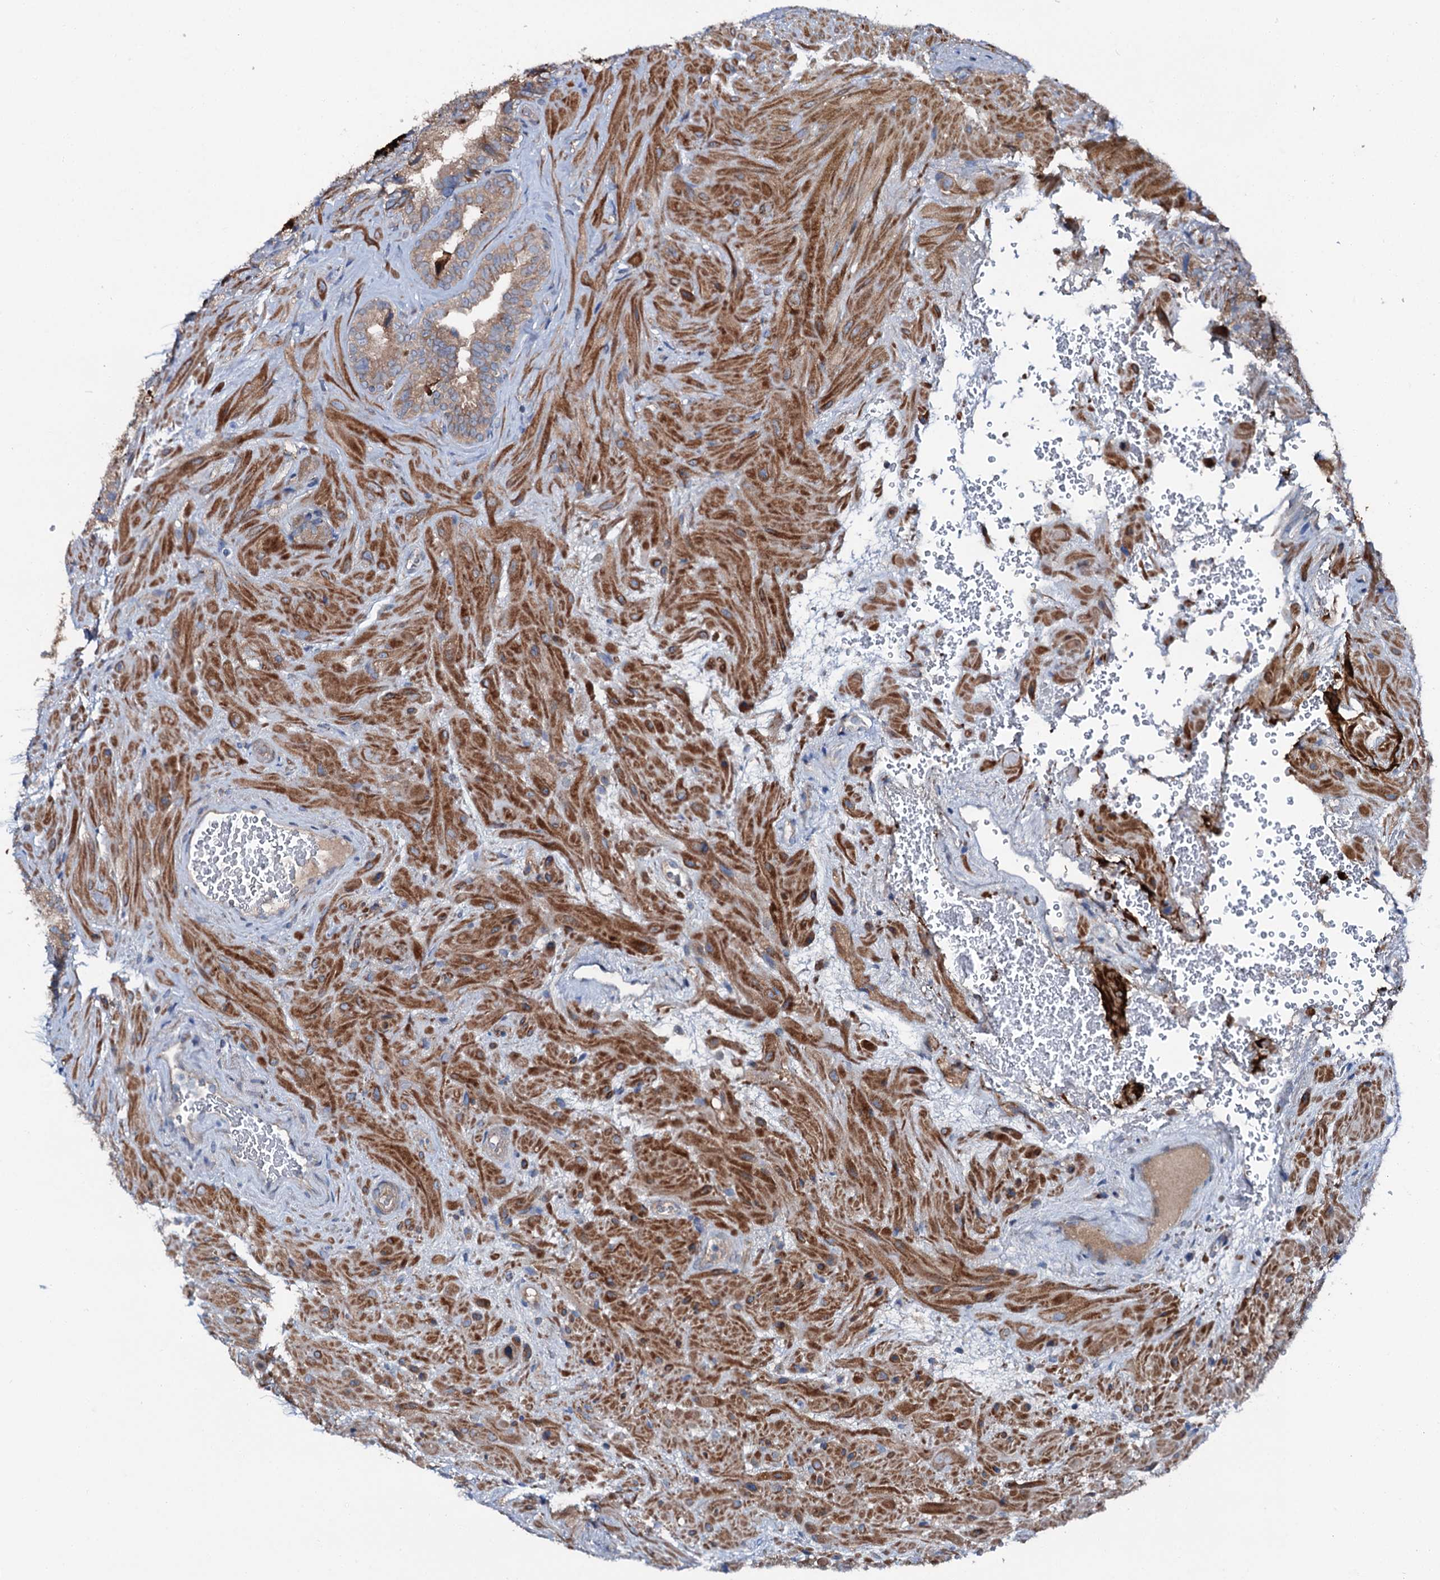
{"staining": {"intensity": "moderate", "quantity": ">75%", "location": "cytoplasmic/membranous"}, "tissue": "seminal vesicle", "cell_type": "Glandular cells", "image_type": "normal", "snomed": [{"axis": "morphology", "description": "Normal tissue, NOS"}, {"axis": "topography", "description": "Seminal veicle"}, {"axis": "topography", "description": "Peripheral nerve tissue"}], "caption": "A high-resolution histopathology image shows immunohistochemistry (IHC) staining of normal seminal vesicle, which reveals moderate cytoplasmic/membranous positivity in about >75% of glandular cells.", "gene": "SLC22A25", "patient": {"sex": "male", "age": 67}}